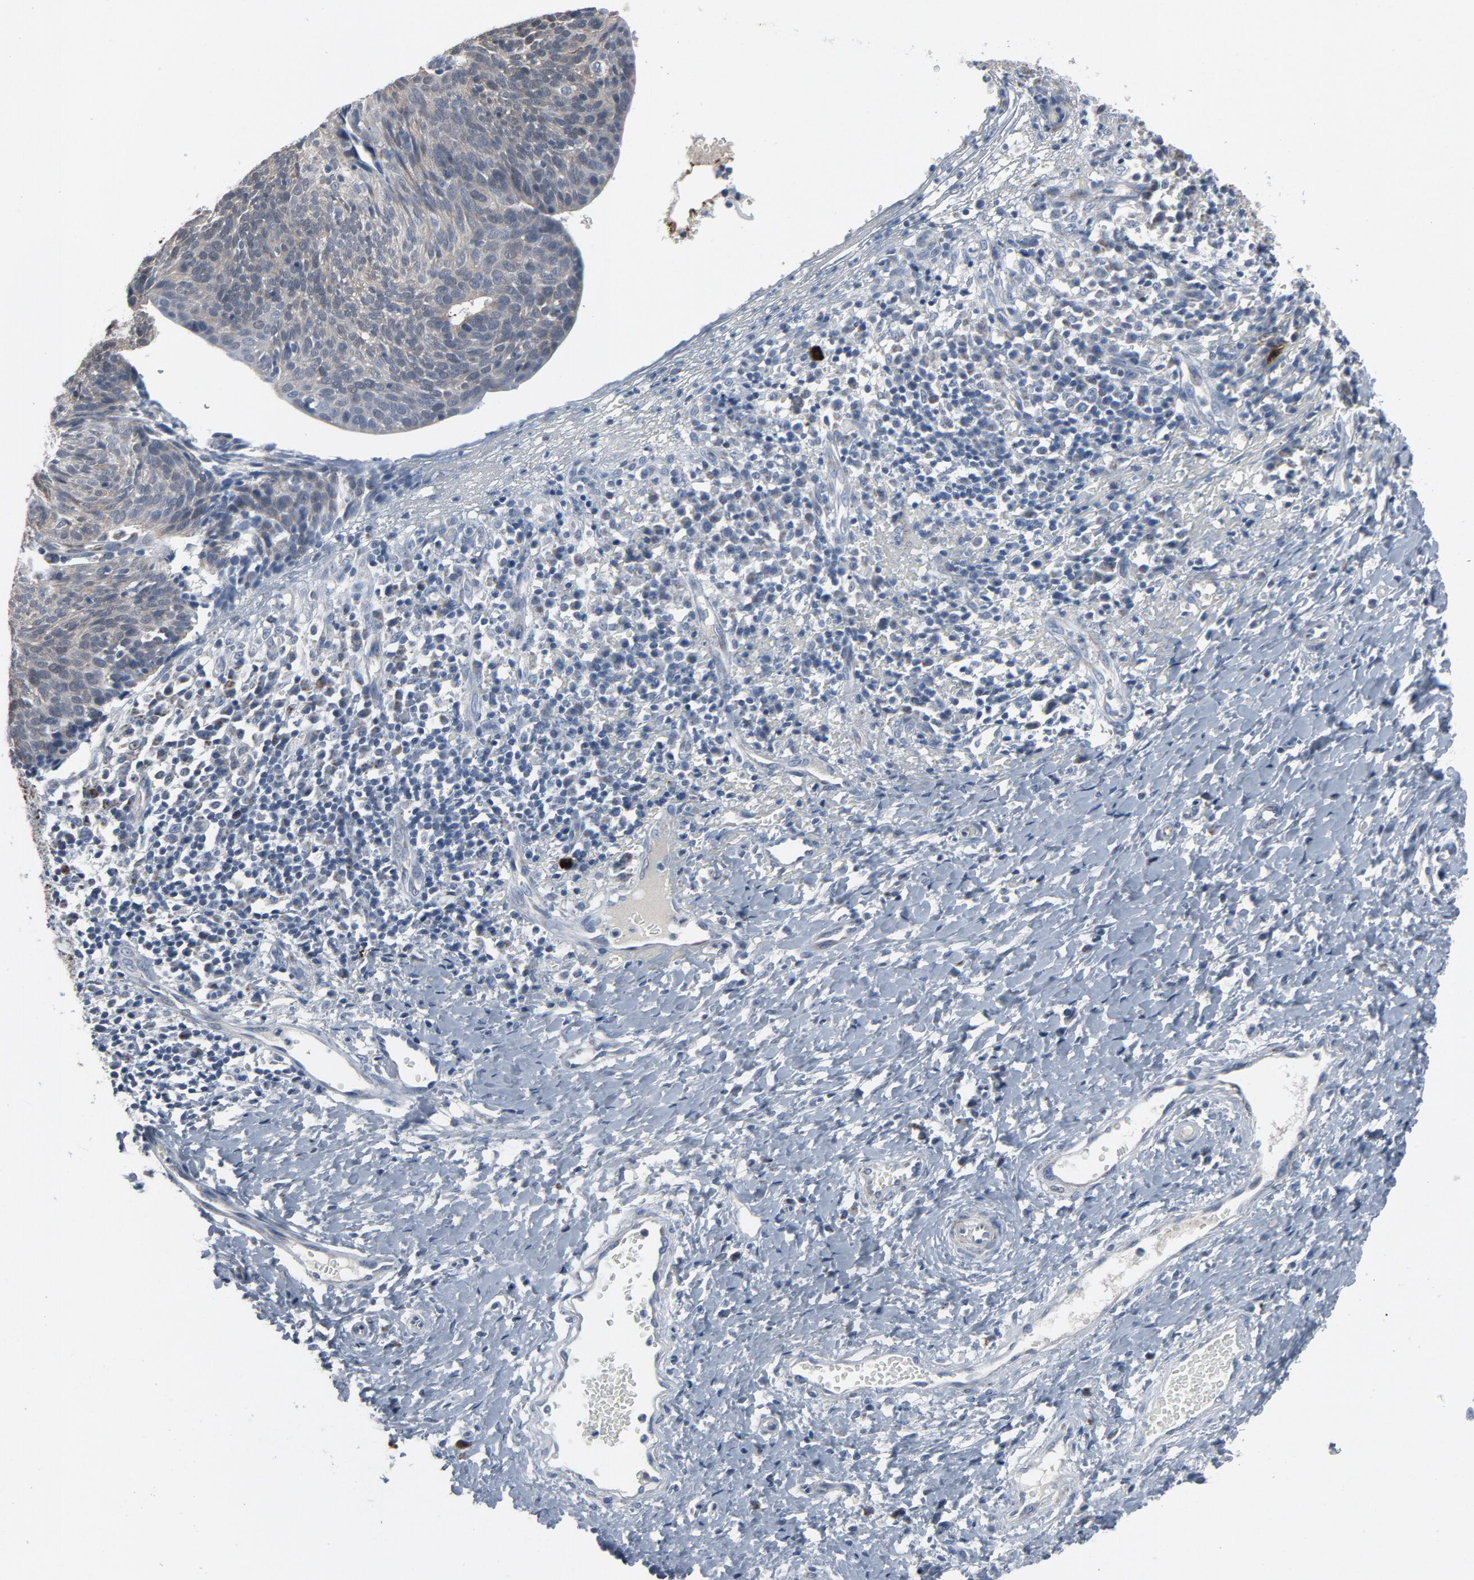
{"staining": {"intensity": "negative", "quantity": "none", "location": "none"}, "tissue": "cervical cancer", "cell_type": "Tumor cells", "image_type": "cancer", "snomed": [{"axis": "morphology", "description": "Normal tissue, NOS"}, {"axis": "morphology", "description": "Squamous cell carcinoma, NOS"}, {"axis": "topography", "description": "Cervix"}], "caption": "Immunohistochemistry image of human cervical squamous cell carcinoma stained for a protein (brown), which shows no staining in tumor cells.", "gene": "GPX2", "patient": {"sex": "female", "age": 39}}